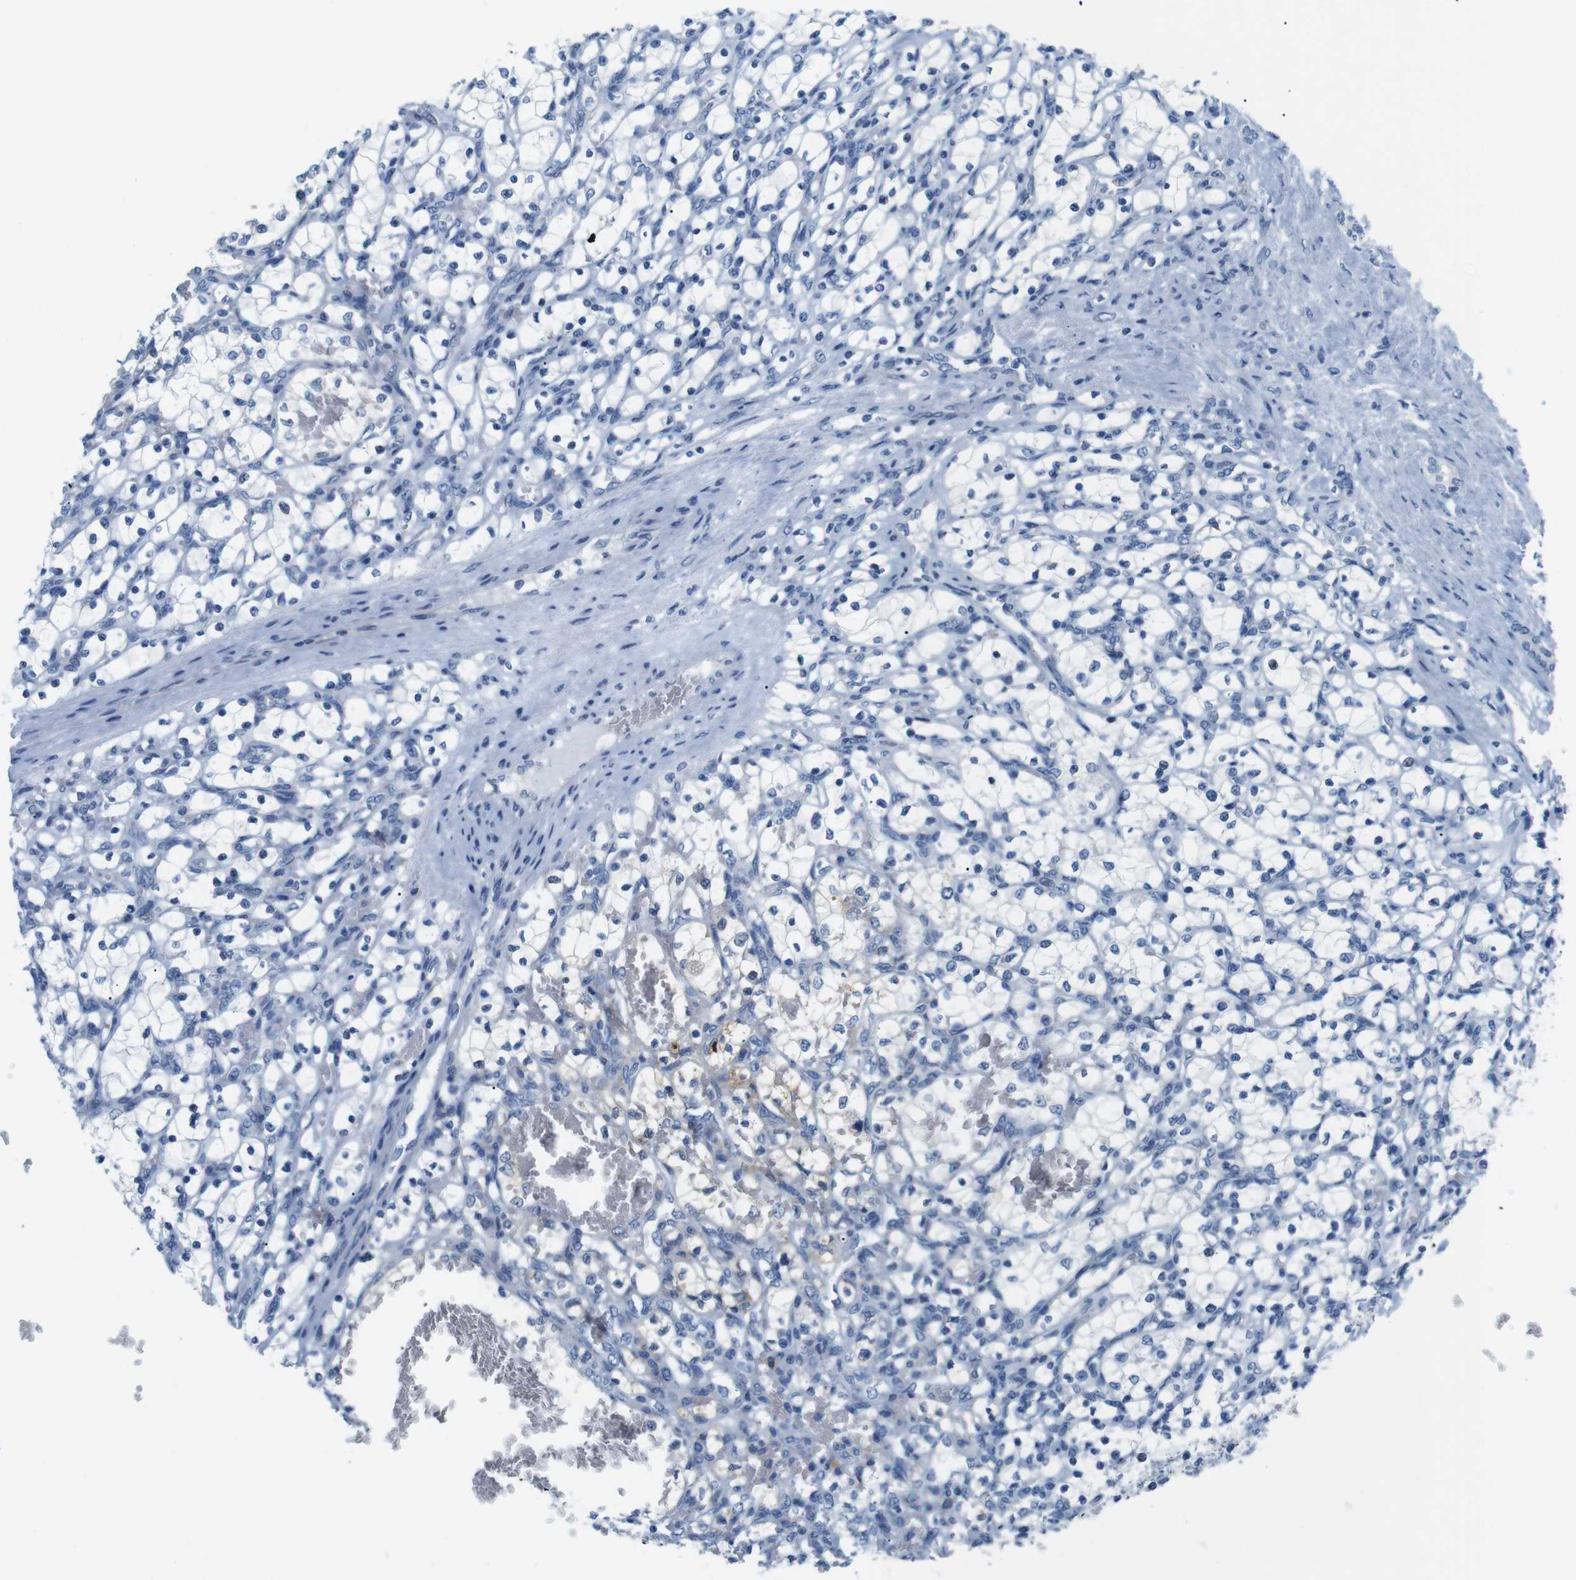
{"staining": {"intensity": "negative", "quantity": "none", "location": "none"}, "tissue": "renal cancer", "cell_type": "Tumor cells", "image_type": "cancer", "snomed": [{"axis": "morphology", "description": "Adenocarcinoma, NOS"}, {"axis": "topography", "description": "Kidney"}], "caption": "Immunohistochemistry of renal adenocarcinoma shows no positivity in tumor cells.", "gene": "GOLGA2", "patient": {"sex": "female", "age": 69}}